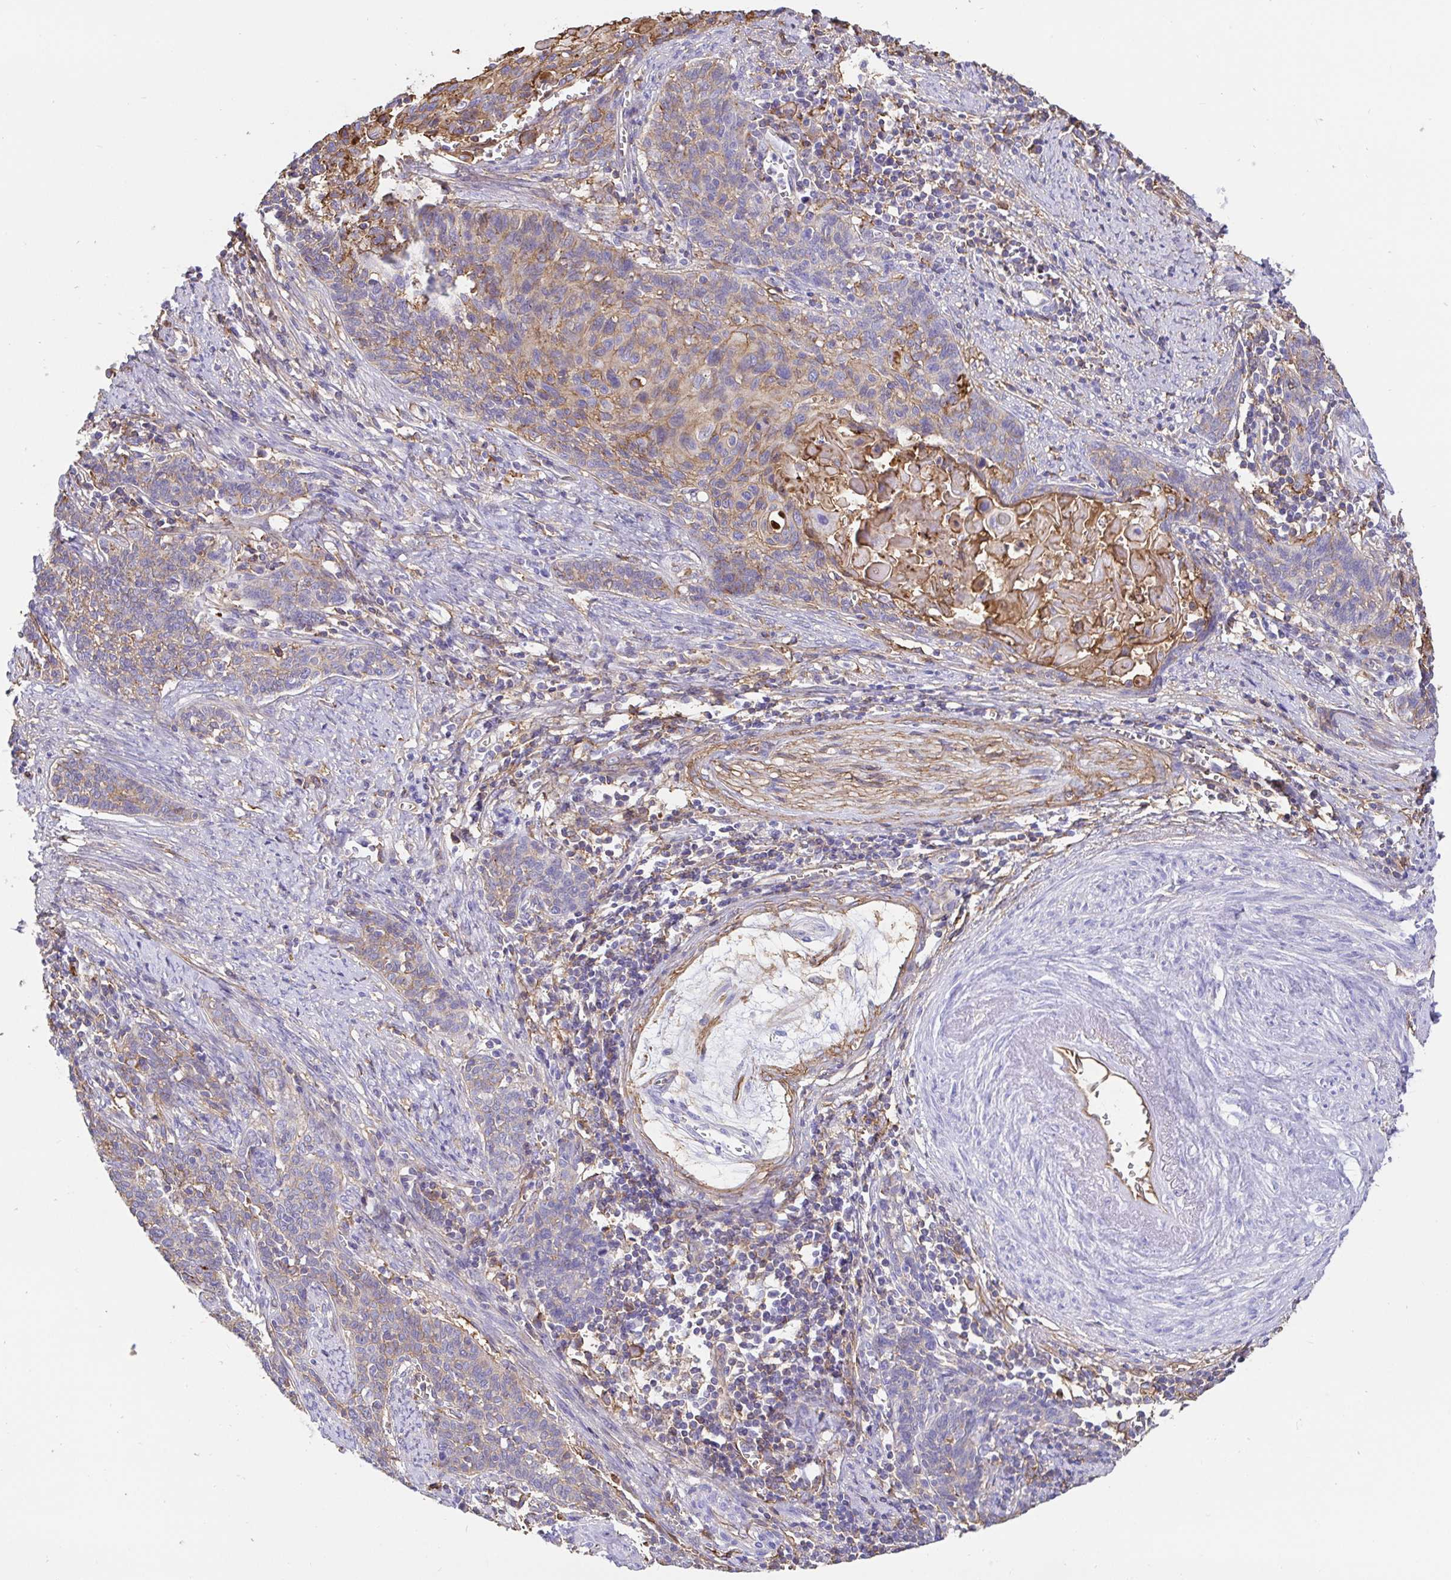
{"staining": {"intensity": "moderate", "quantity": "25%-75%", "location": "cytoplasmic/membranous"}, "tissue": "cervical cancer", "cell_type": "Tumor cells", "image_type": "cancer", "snomed": [{"axis": "morphology", "description": "Squamous cell carcinoma, NOS"}, {"axis": "topography", "description": "Cervix"}], "caption": "A brown stain labels moderate cytoplasmic/membranous positivity of a protein in human cervical squamous cell carcinoma tumor cells.", "gene": "ANXA2", "patient": {"sex": "female", "age": 39}}